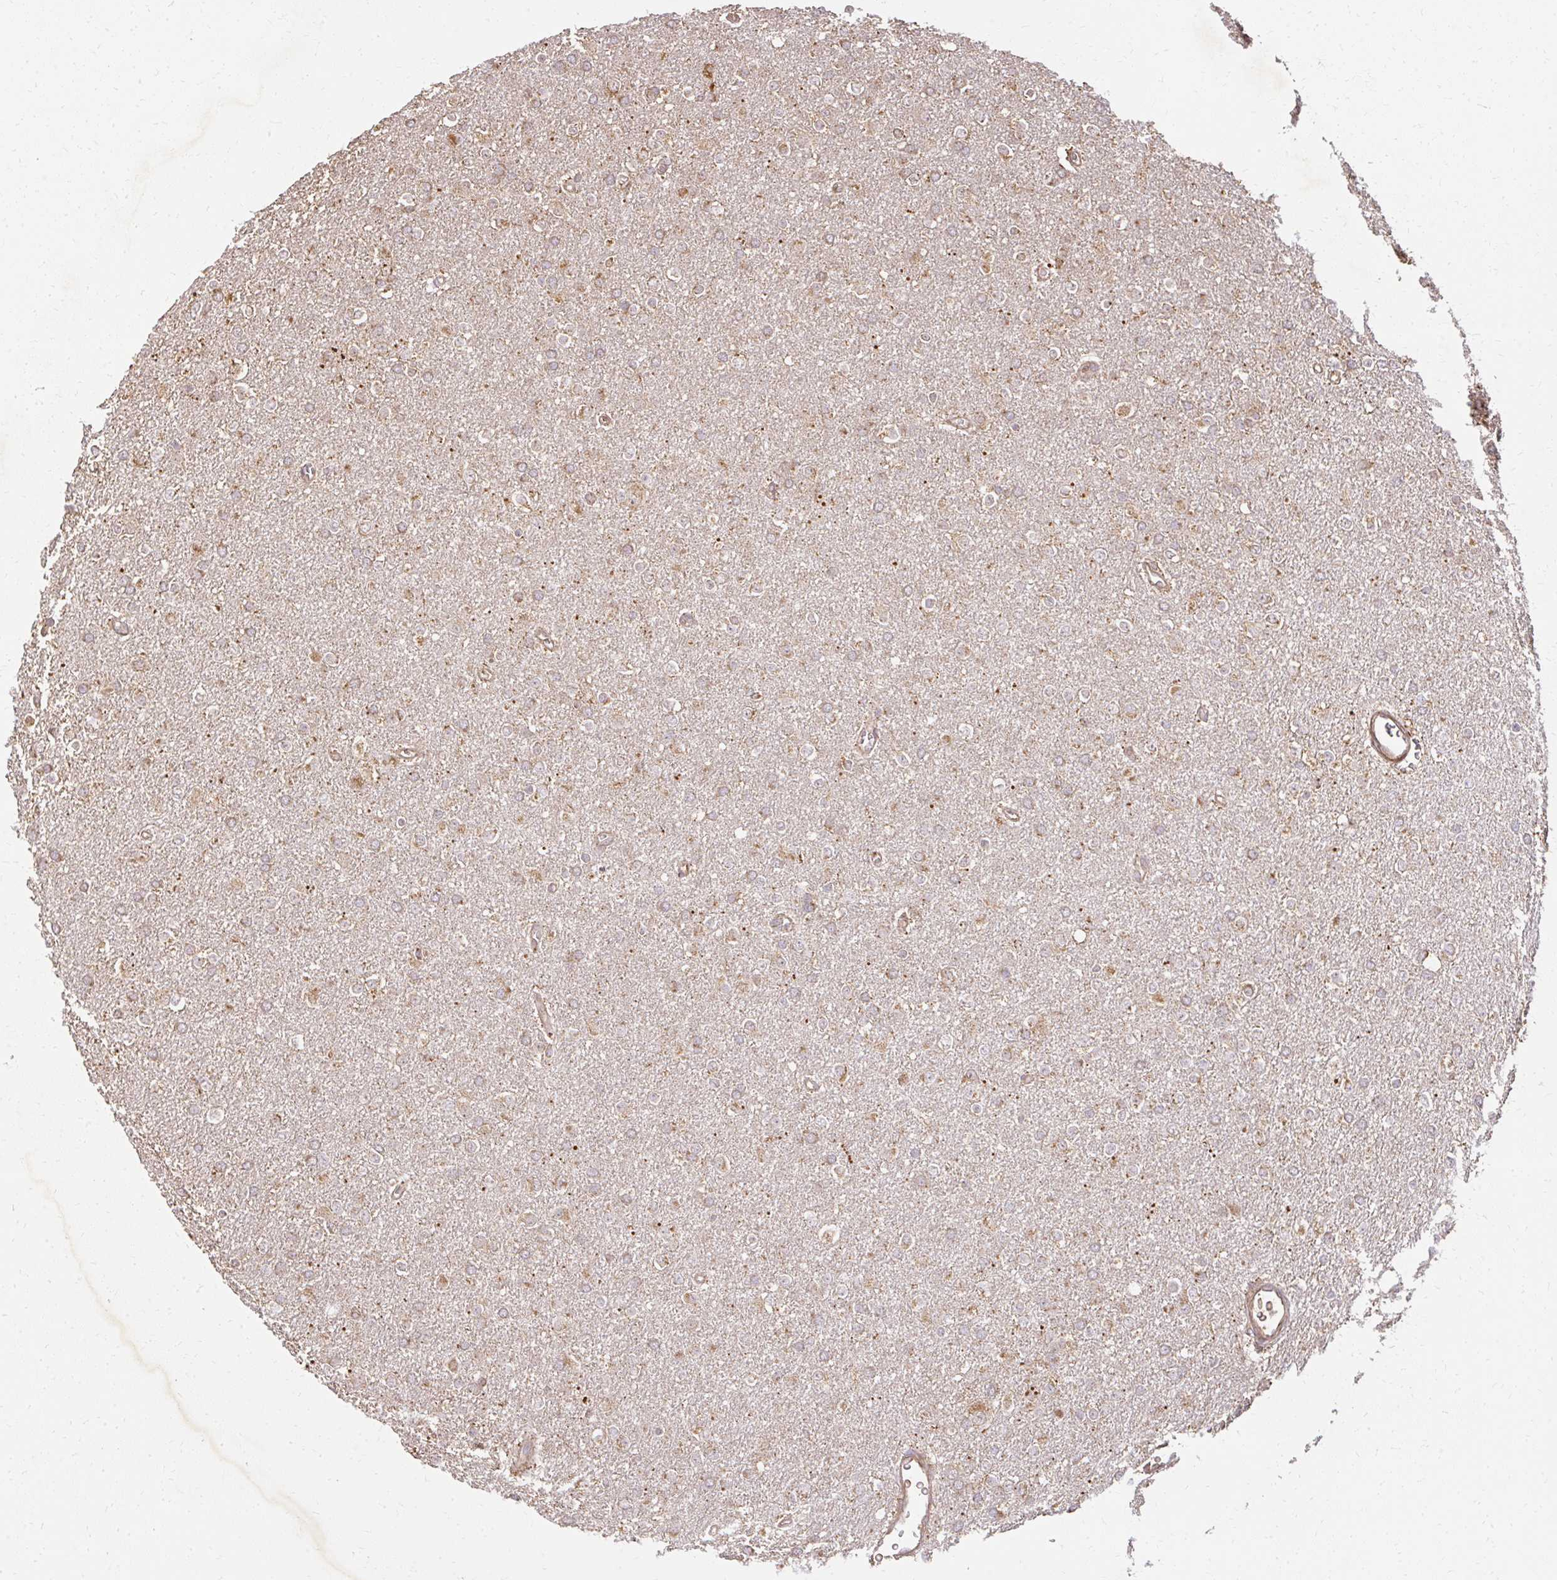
{"staining": {"intensity": "moderate", "quantity": ">75%", "location": "cytoplasmic/membranous"}, "tissue": "glioma", "cell_type": "Tumor cells", "image_type": "cancer", "snomed": [{"axis": "morphology", "description": "Glioma, malignant, Low grade"}, {"axis": "topography", "description": "Brain"}], "caption": "The photomicrograph shows immunohistochemical staining of low-grade glioma (malignant). There is moderate cytoplasmic/membranous positivity is appreciated in approximately >75% of tumor cells.", "gene": "GNS", "patient": {"sex": "female", "age": 34}}